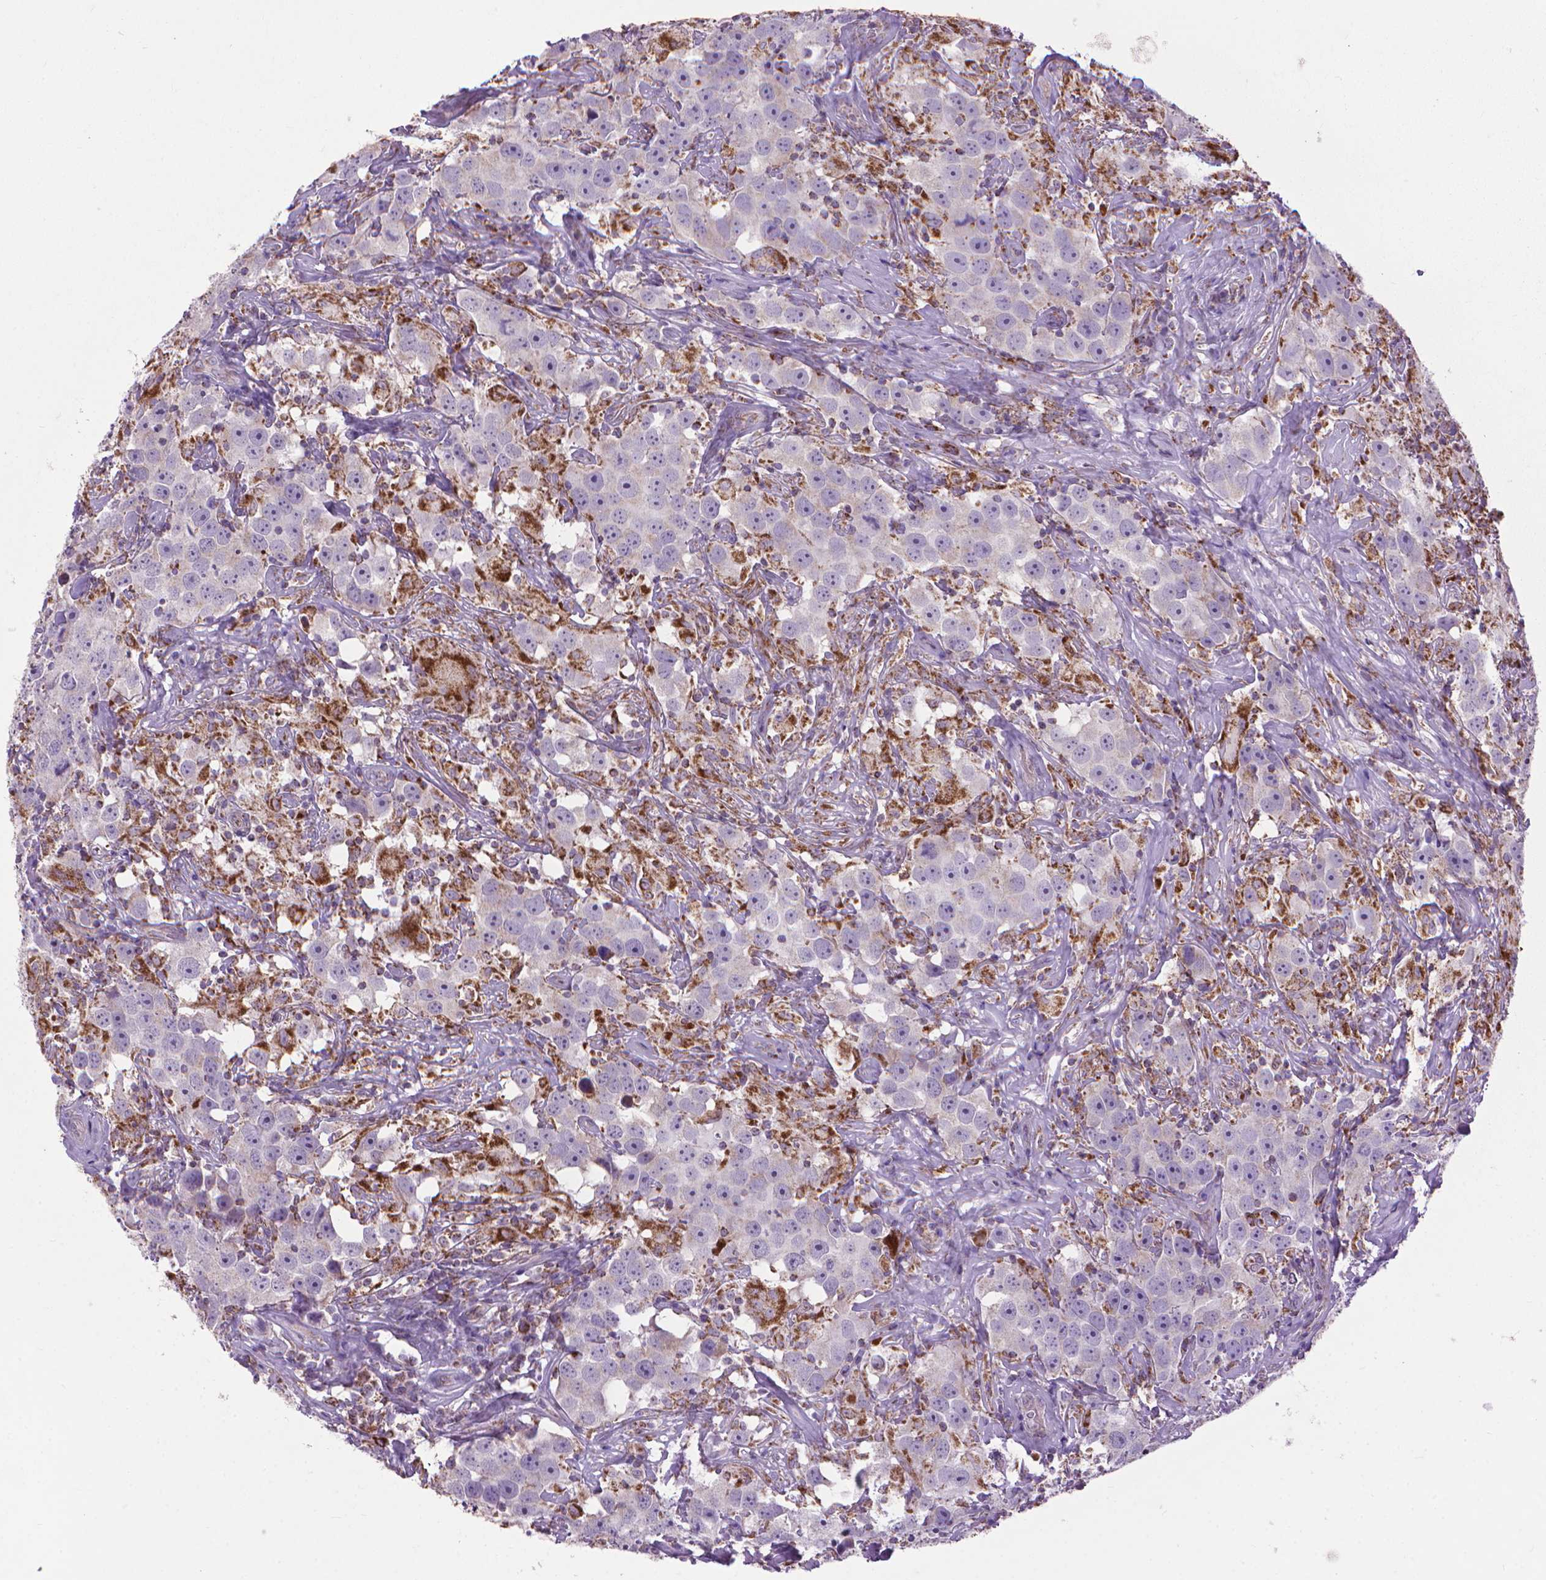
{"staining": {"intensity": "negative", "quantity": "none", "location": "none"}, "tissue": "testis cancer", "cell_type": "Tumor cells", "image_type": "cancer", "snomed": [{"axis": "morphology", "description": "Seminoma, NOS"}, {"axis": "topography", "description": "Testis"}], "caption": "DAB (3,3'-diaminobenzidine) immunohistochemical staining of testis cancer (seminoma) reveals no significant staining in tumor cells. (DAB immunohistochemistry visualized using brightfield microscopy, high magnification).", "gene": "VDAC1", "patient": {"sex": "male", "age": 49}}